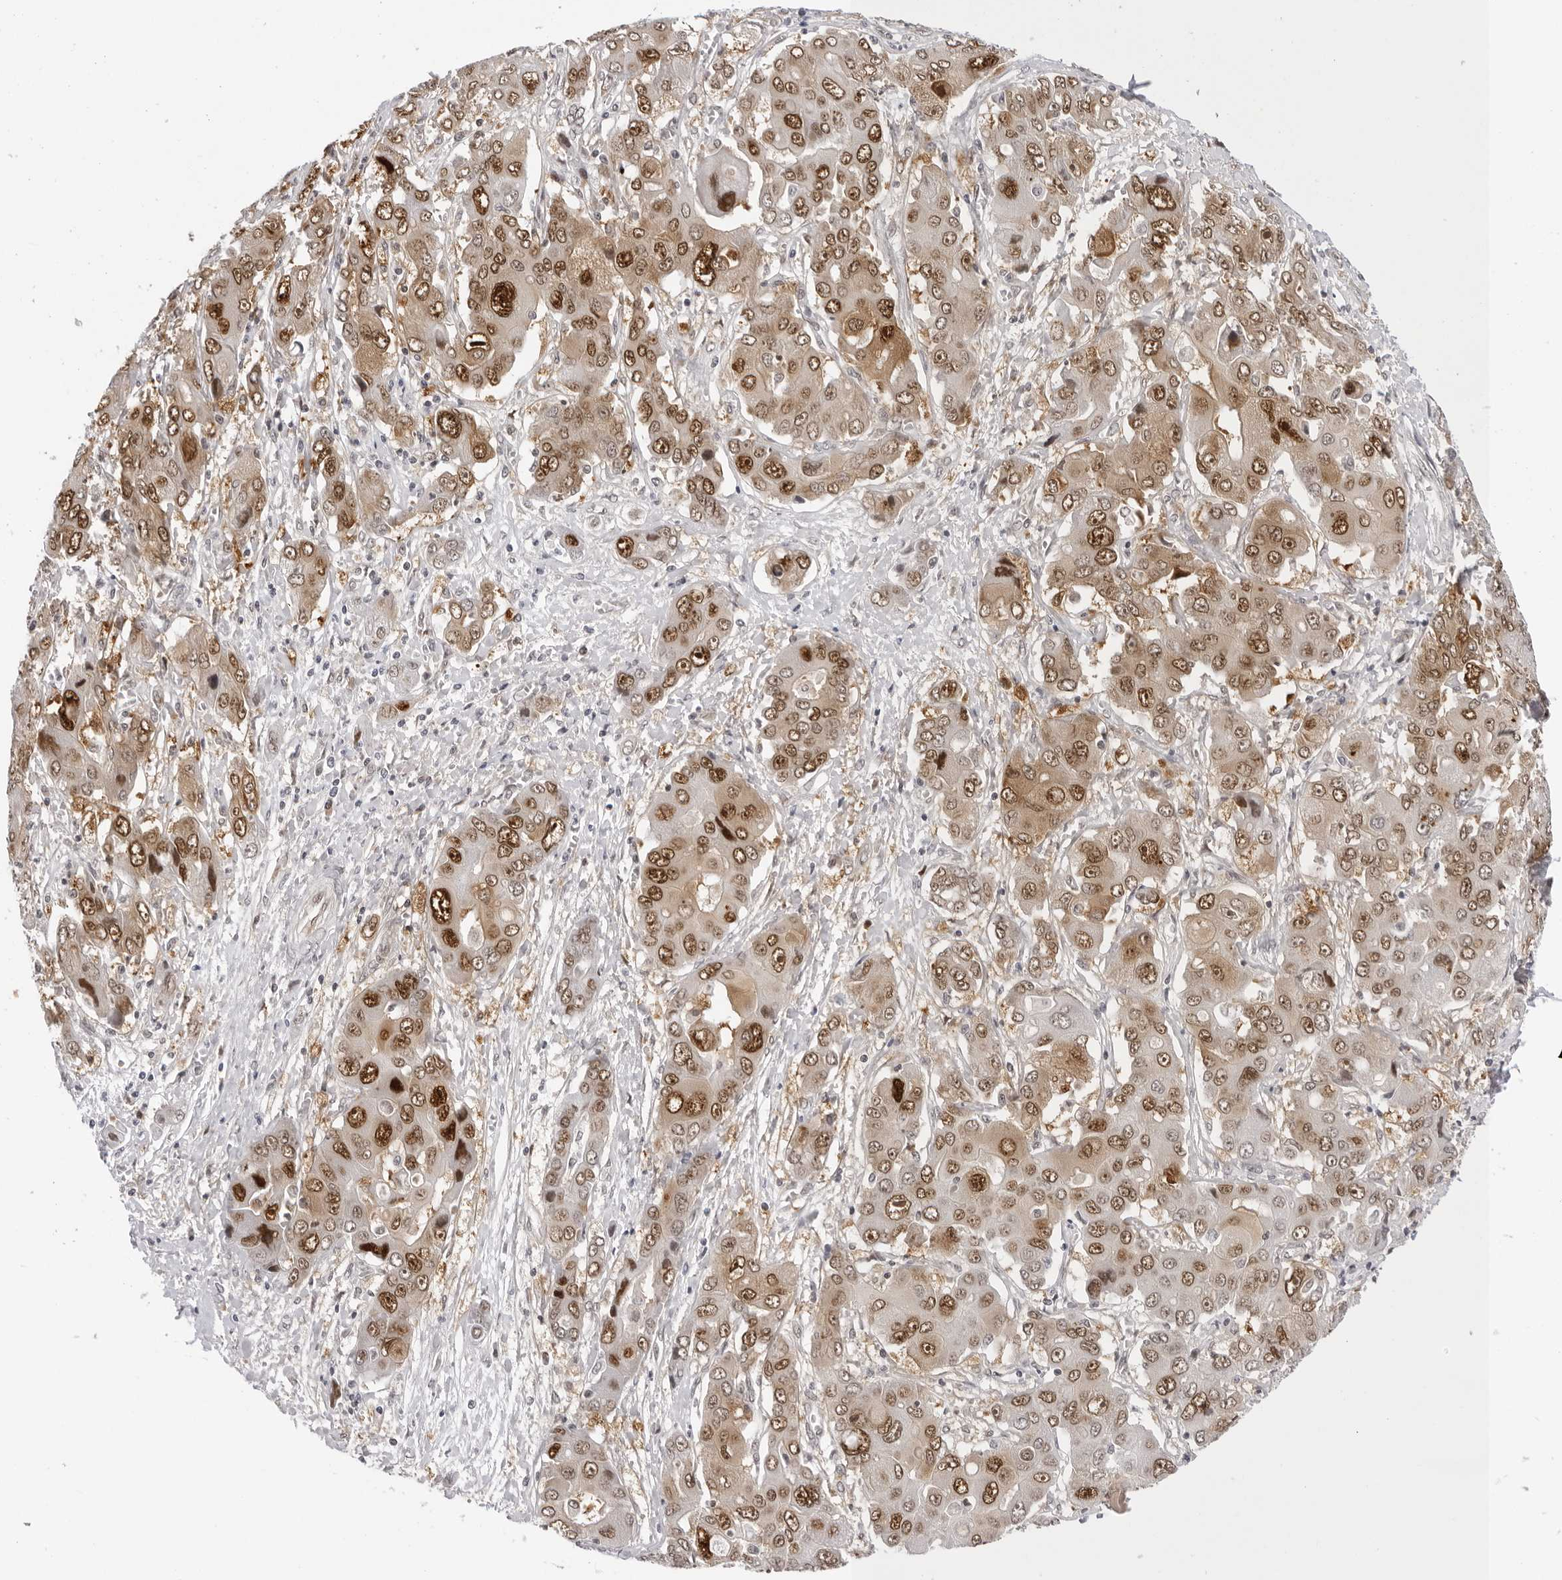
{"staining": {"intensity": "strong", "quantity": "25%-75%", "location": "nuclear"}, "tissue": "liver cancer", "cell_type": "Tumor cells", "image_type": "cancer", "snomed": [{"axis": "morphology", "description": "Cholangiocarcinoma"}, {"axis": "topography", "description": "Liver"}], "caption": "Immunohistochemistry staining of cholangiocarcinoma (liver), which reveals high levels of strong nuclear expression in approximately 25%-75% of tumor cells indicating strong nuclear protein positivity. The staining was performed using DAB (3,3'-diaminobenzidine) (brown) for protein detection and nuclei were counterstained in hematoxylin (blue).", "gene": "WDR77", "patient": {"sex": "male", "age": 67}}